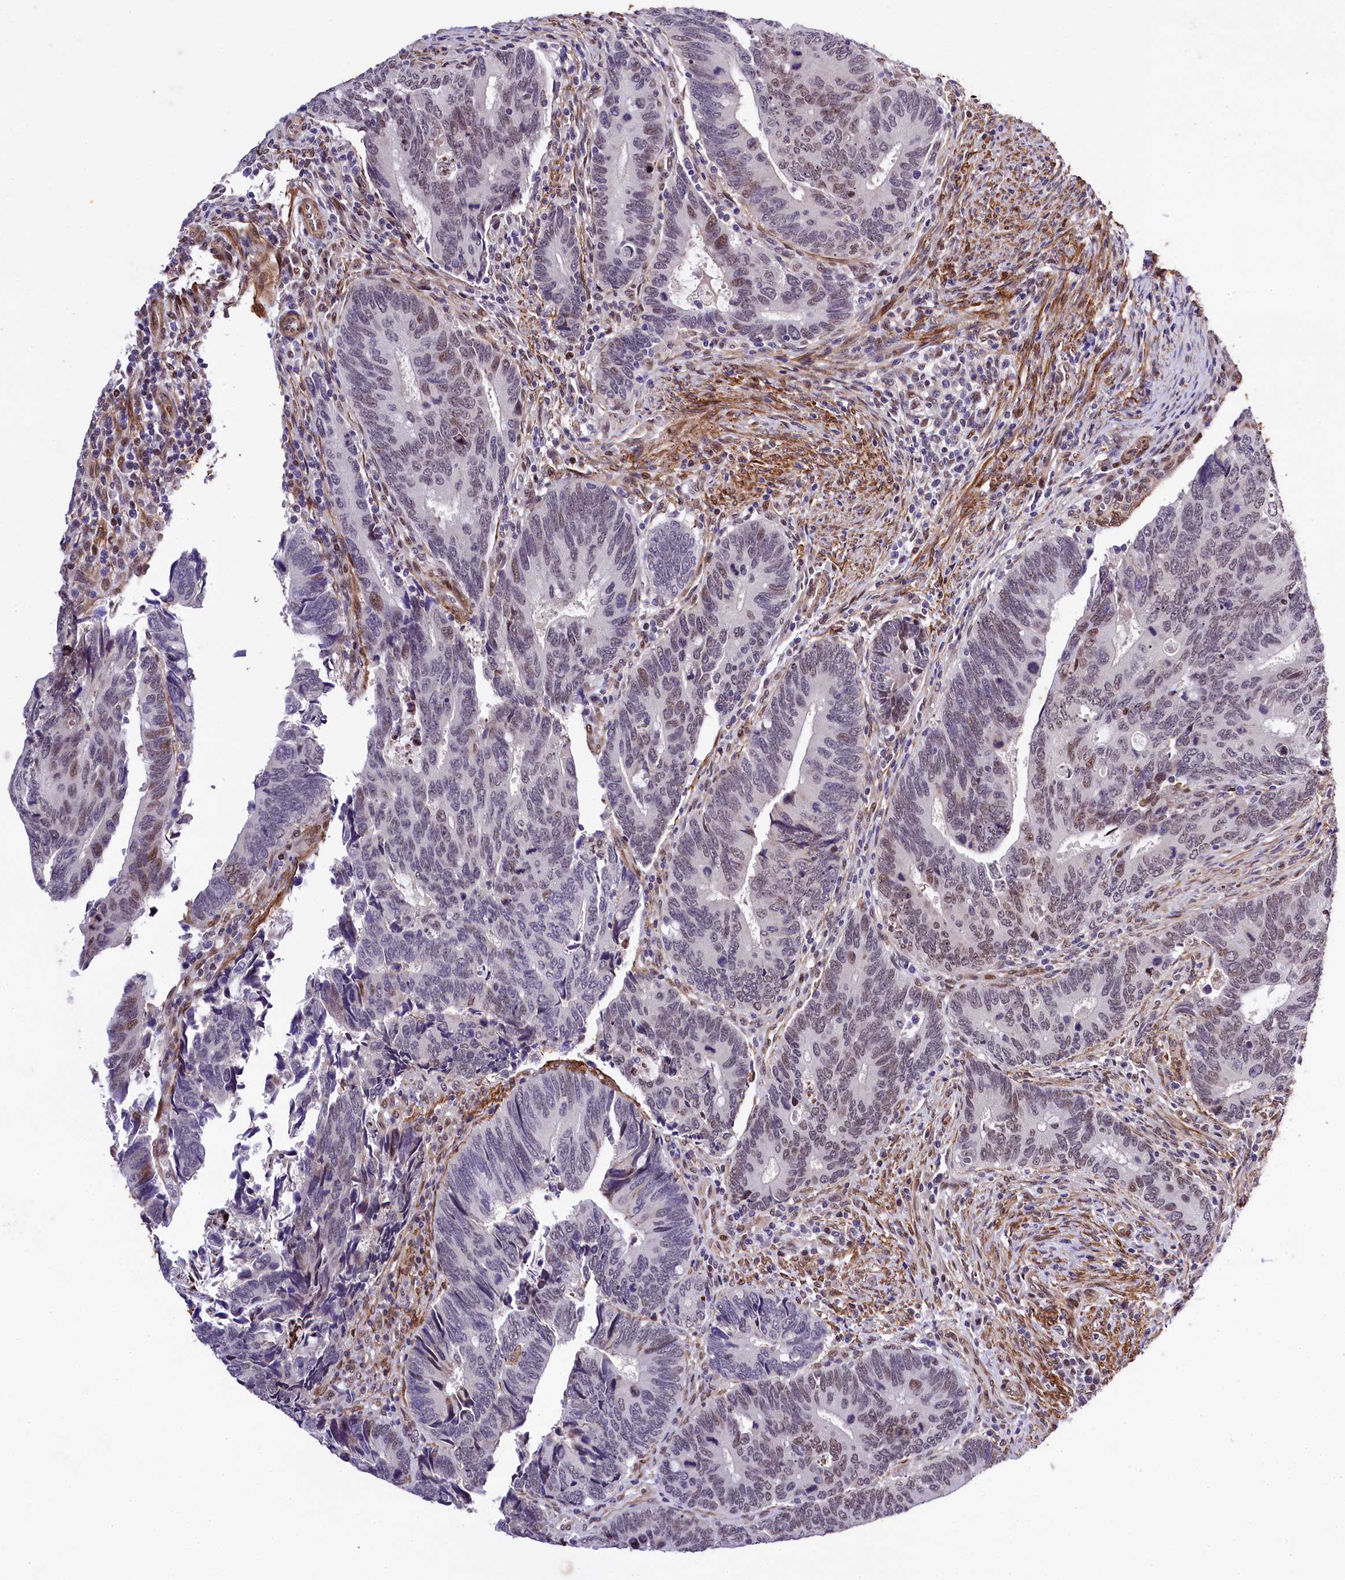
{"staining": {"intensity": "moderate", "quantity": "<25%", "location": "nuclear"}, "tissue": "colorectal cancer", "cell_type": "Tumor cells", "image_type": "cancer", "snomed": [{"axis": "morphology", "description": "Adenocarcinoma, NOS"}, {"axis": "topography", "description": "Colon"}], "caption": "Immunohistochemistry of human adenocarcinoma (colorectal) demonstrates low levels of moderate nuclear expression in about <25% of tumor cells. (DAB IHC, brown staining for protein, blue staining for nuclei).", "gene": "SAMD10", "patient": {"sex": "male", "age": 87}}